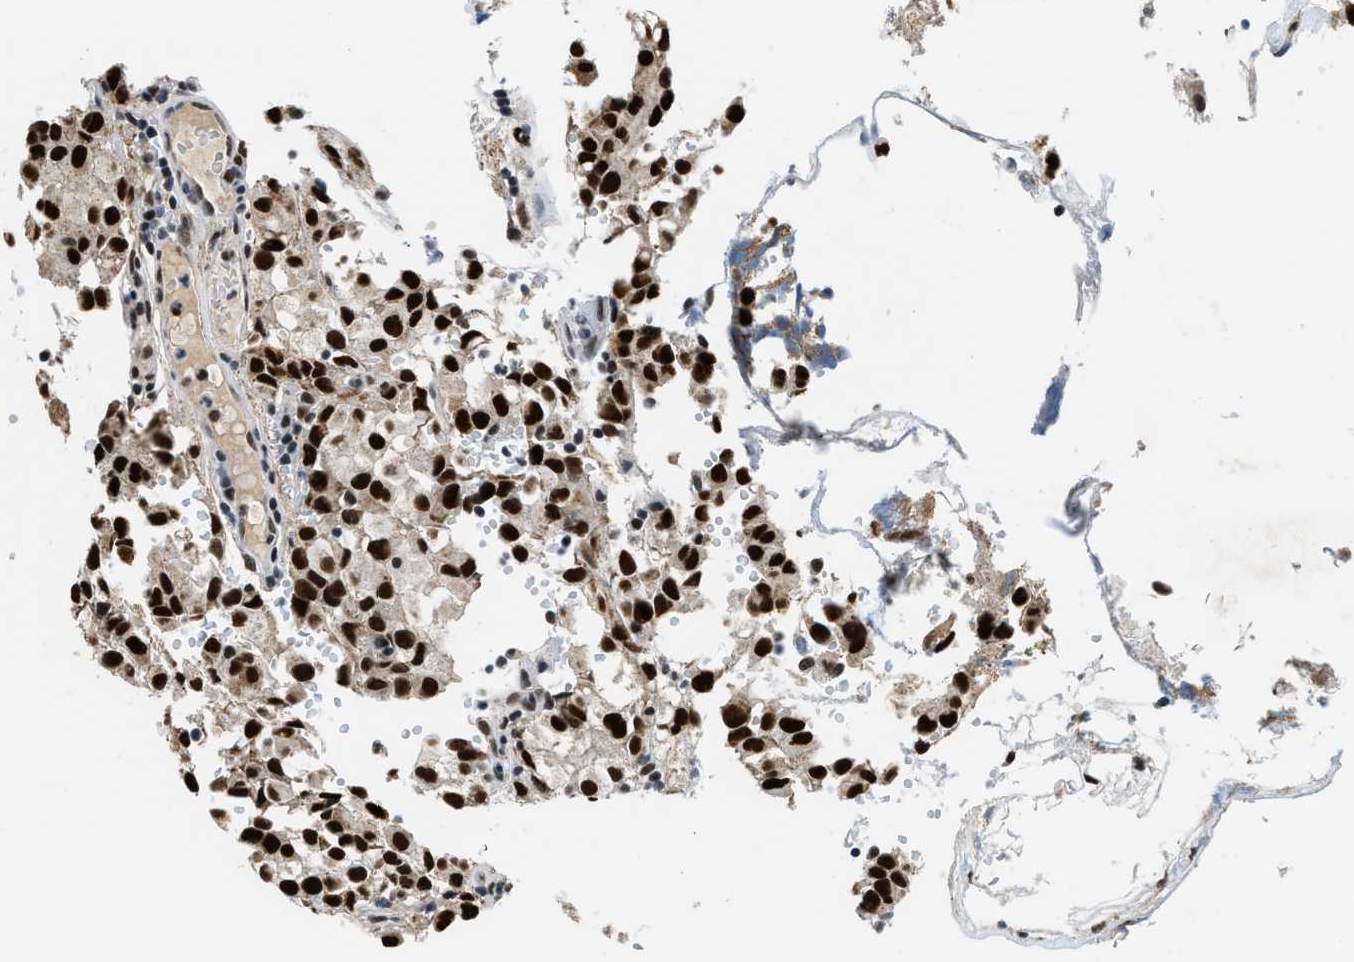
{"staining": {"intensity": "strong", "quantity": ">75%", "location": "nuclear"}, "tissue": "glioma", "cell_type": "Tumor cells", "image_type": "cancer", "snomed": [{"axis": "morphology", "description": "Glioma, malignant, High grade"}, {"axis": "topography", "description": "Brain"}], "caption": "The image reveals a brown stain indicating the presence of a protein in the nuclear of tumor cells in malignant glioma (high-grade).", "gene": "KDM3B", "patient": {"sex": "male", "age": 32}}